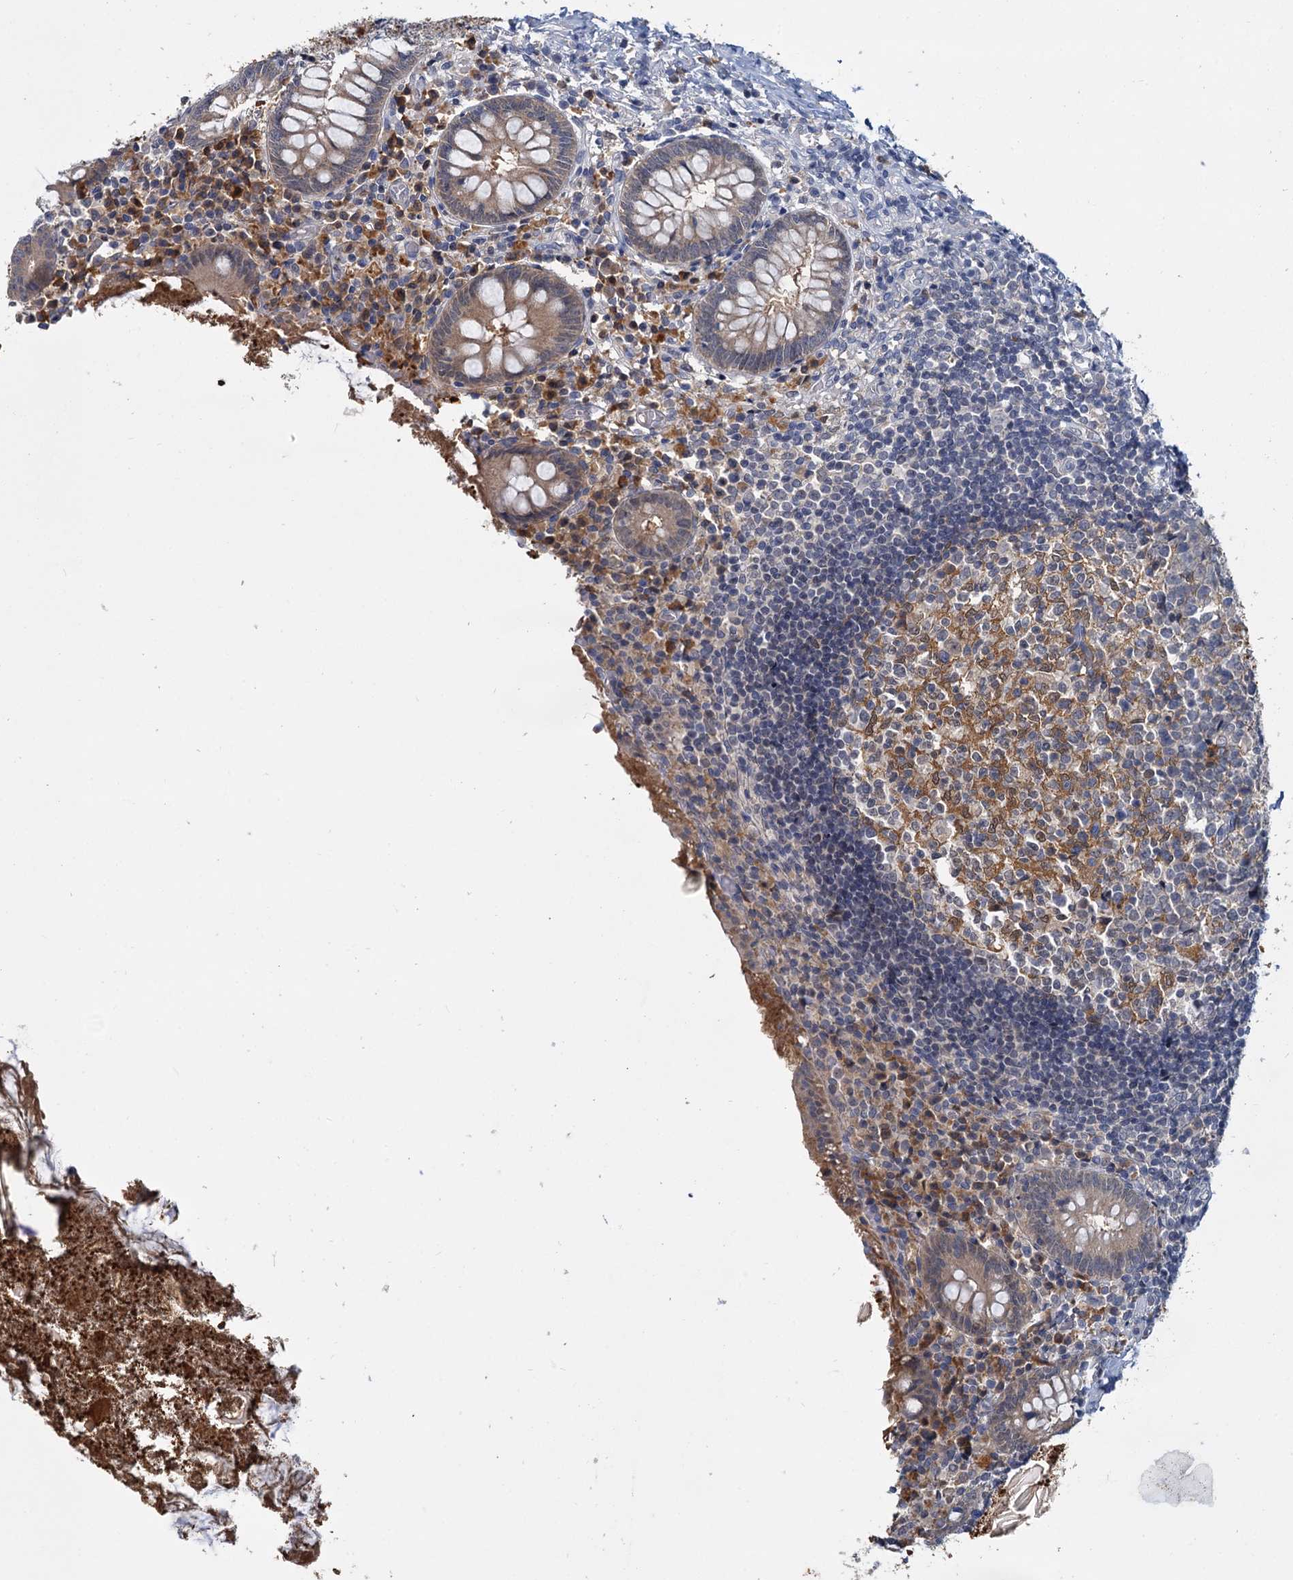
{"staining": {"intensity": "weak", "quantity": "25%-75%", "location": "cytoplasmic/membranous"}, "tissue": "appendix", "cell_type": "Glandular cells", "image_type": "normal", "snomed": [{"axis": "morphology", "description": "Normal tissue, NOS"}, {"axis": "topography", "description": "Appendix"}], "caption": "High-power microscopy captured an IHC histopathology image of benign appendix, revealing weak cytoplasmic/membranous positivity in about 25%-75% of glandular cells.", "gene": "ANKRD42", "patient": {"sex": "female", "age": 17}}